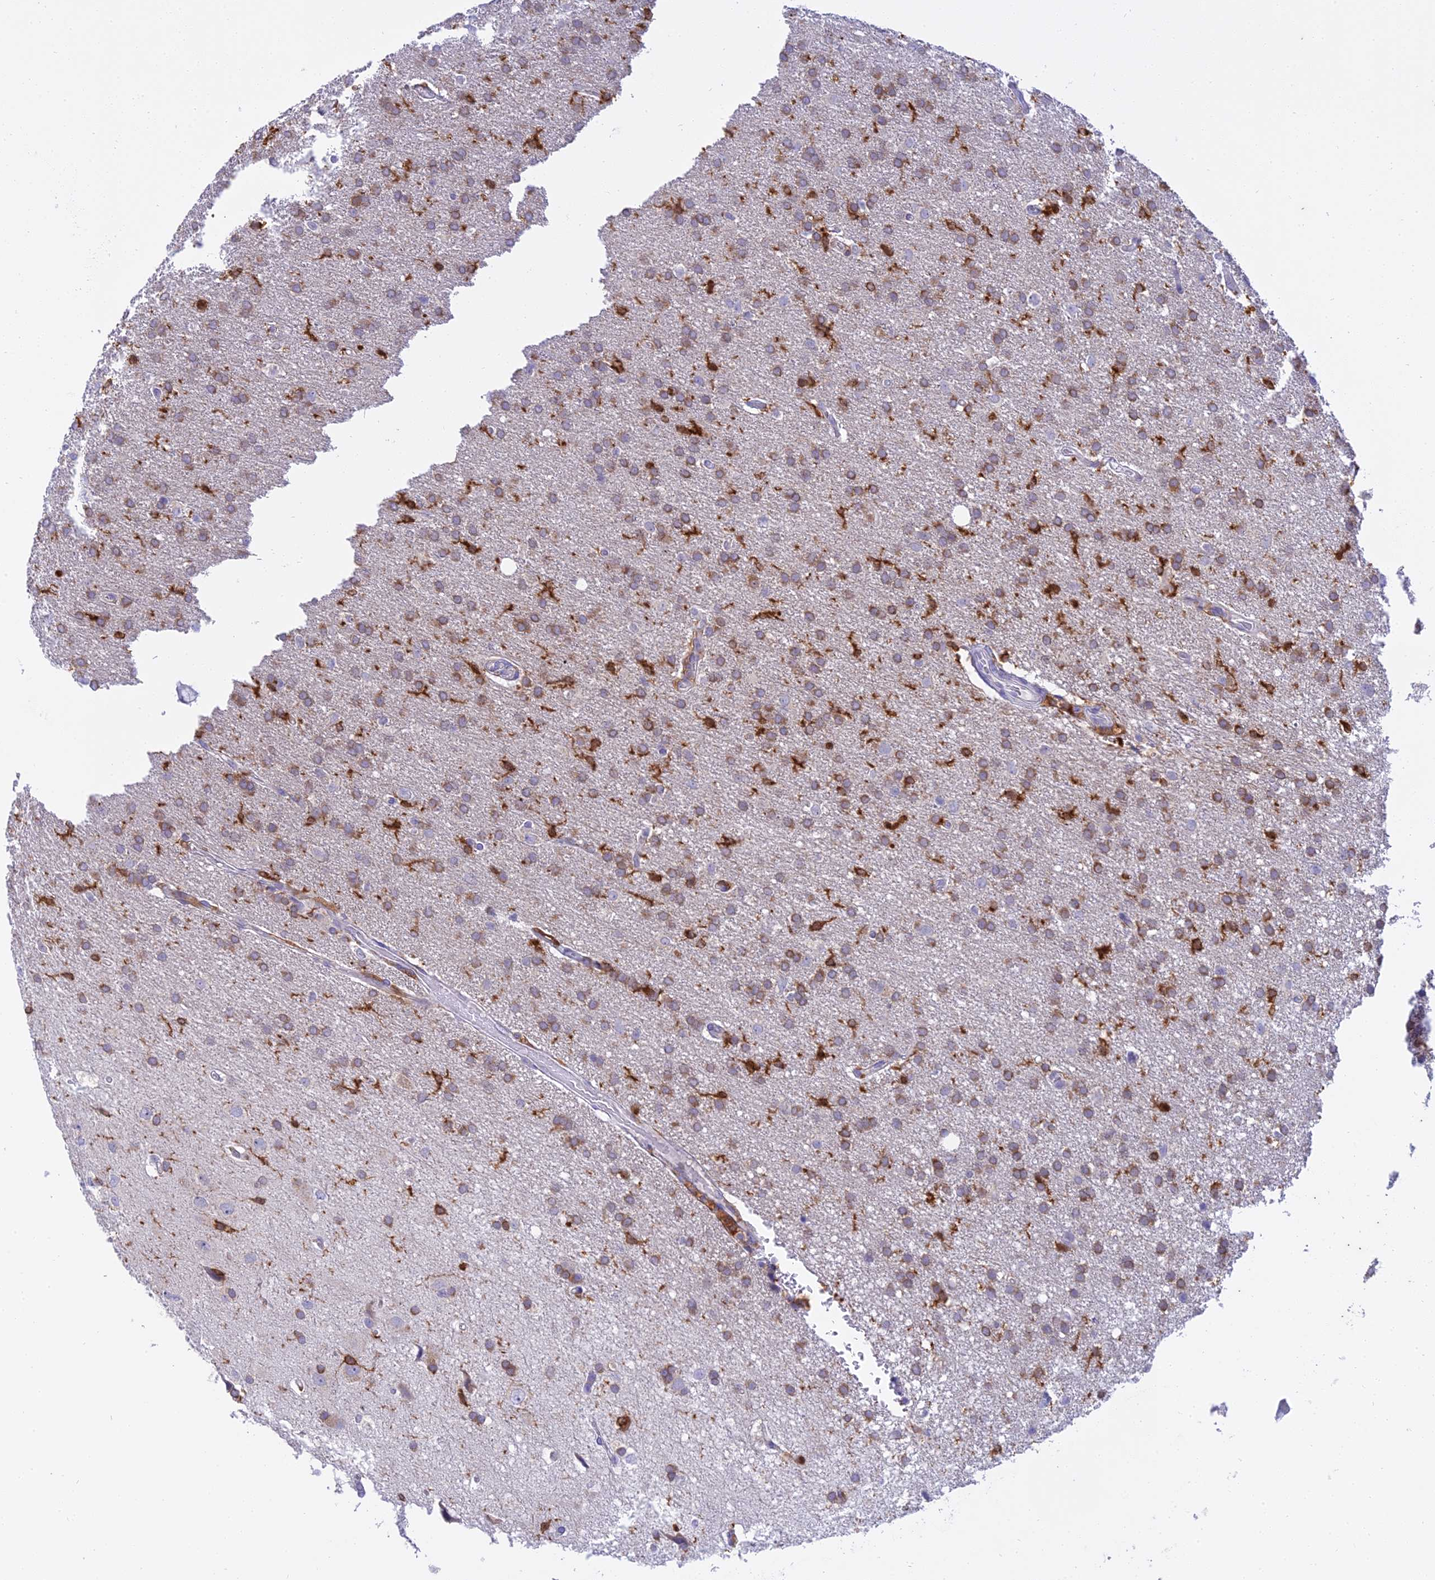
{"staining": {"intensity": "weak", "quantity": ">75%", "location": "cytoplasmic/membranous"}, "tissue": "glioma", "cell_type": "Tumor cells", "image_type": "cancer", "snomed": [{"axis": "morphology", "description": "Glioma, malignant, High grade"}, {"axis": "topography", "description": "Brain"}], "caption": "The immunohistochemical stain labels weak cytoplasmic/membranous positivity in tumor cells of glioma tissue.", "gene": "UBE2G1", "patient": {"sex": "male", "age": 72}}